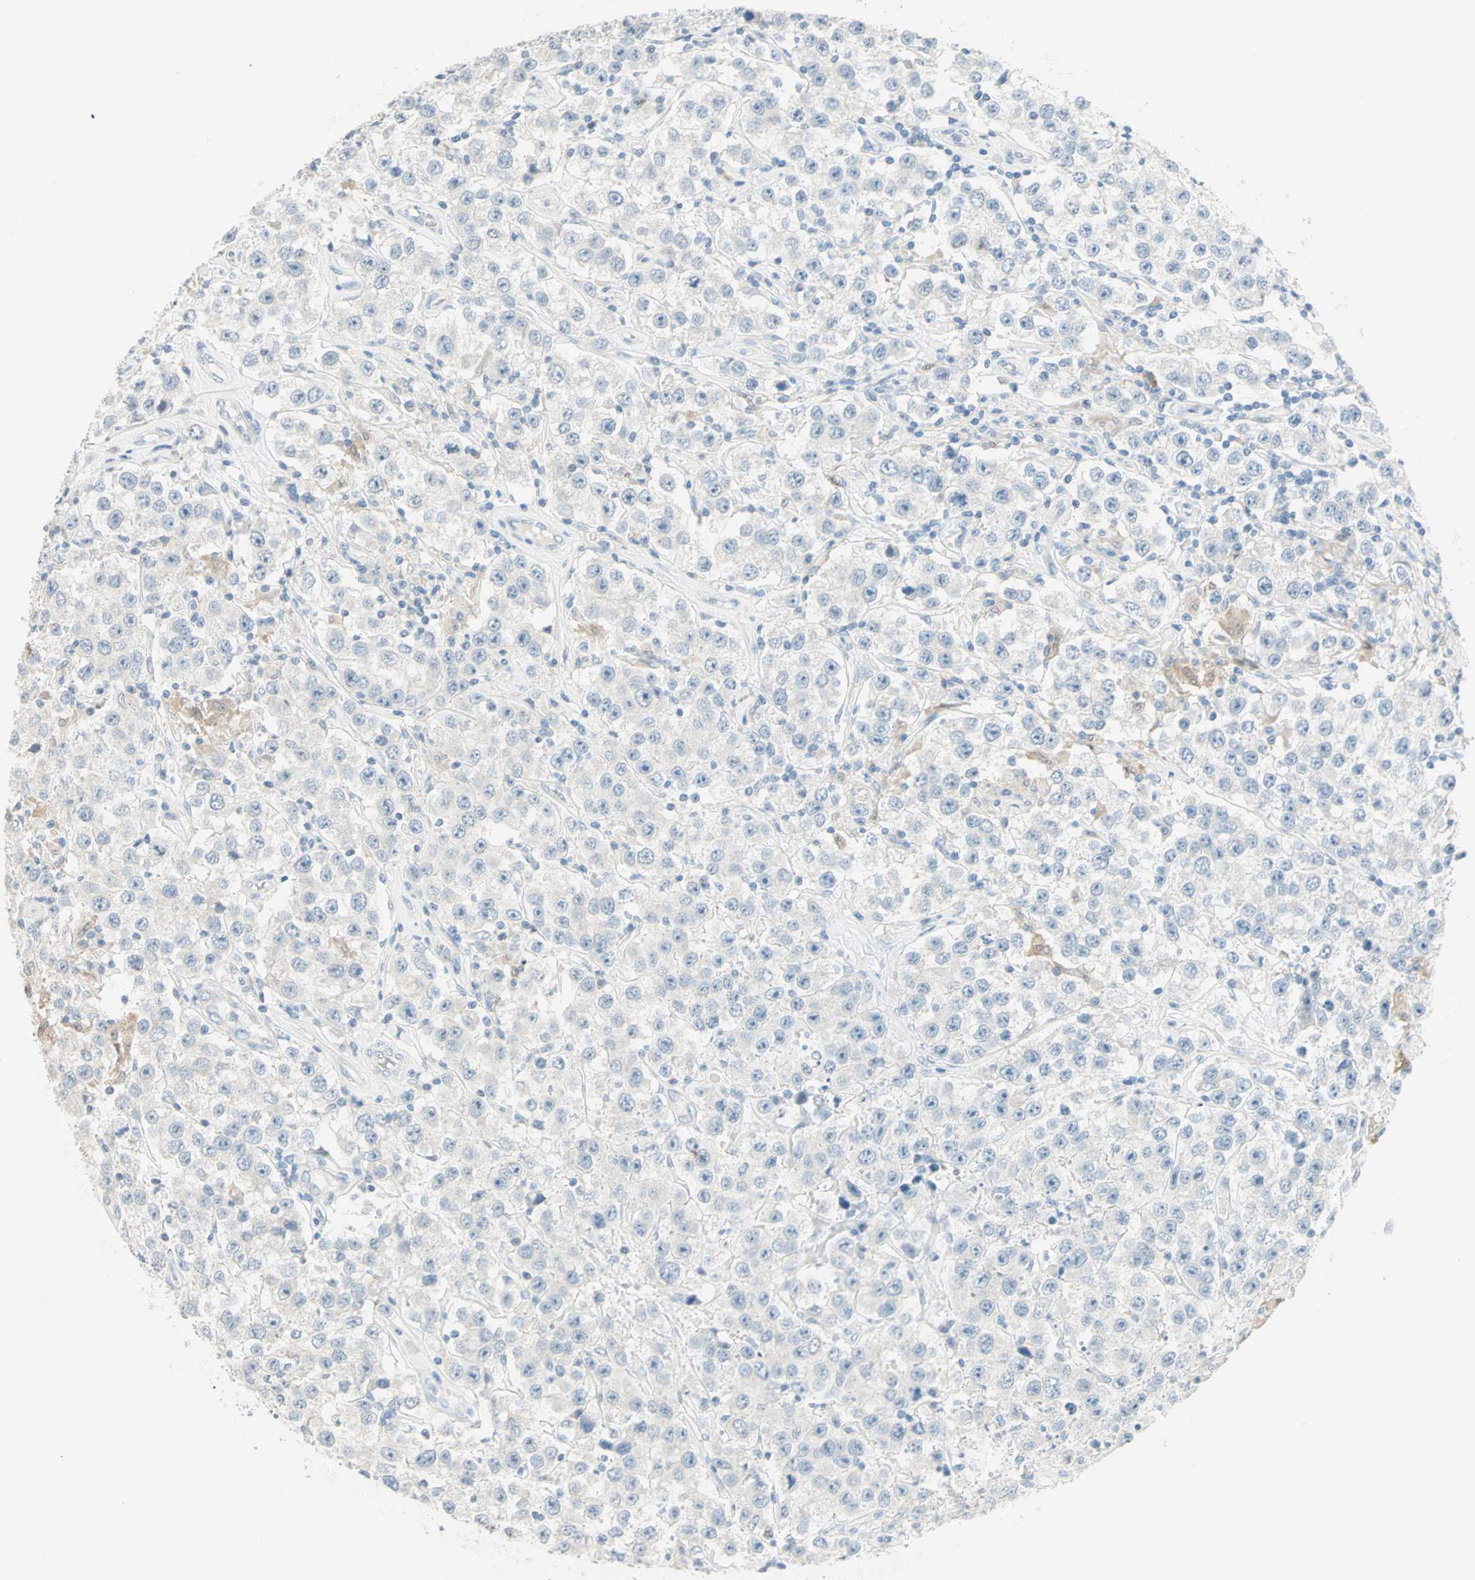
{"staining": {"intensity": "negative", "quantity": "none", "location": "none"}, "tissue": "testis cancer", "cell_type": "Tumor cells", "image_type": "cancer", "snomed": [{"axis": "morphology", "description": "Seminoma, NOS"}, {"axis": "topography", "description": "Testis"}], "caption": "Human testis cancer stained for a protein using immunohistochemistry (IHC) exhibits no staining in tumor cells.", "gene": "SULT1C2", "patient": {"sex": "male", "age": 52}}